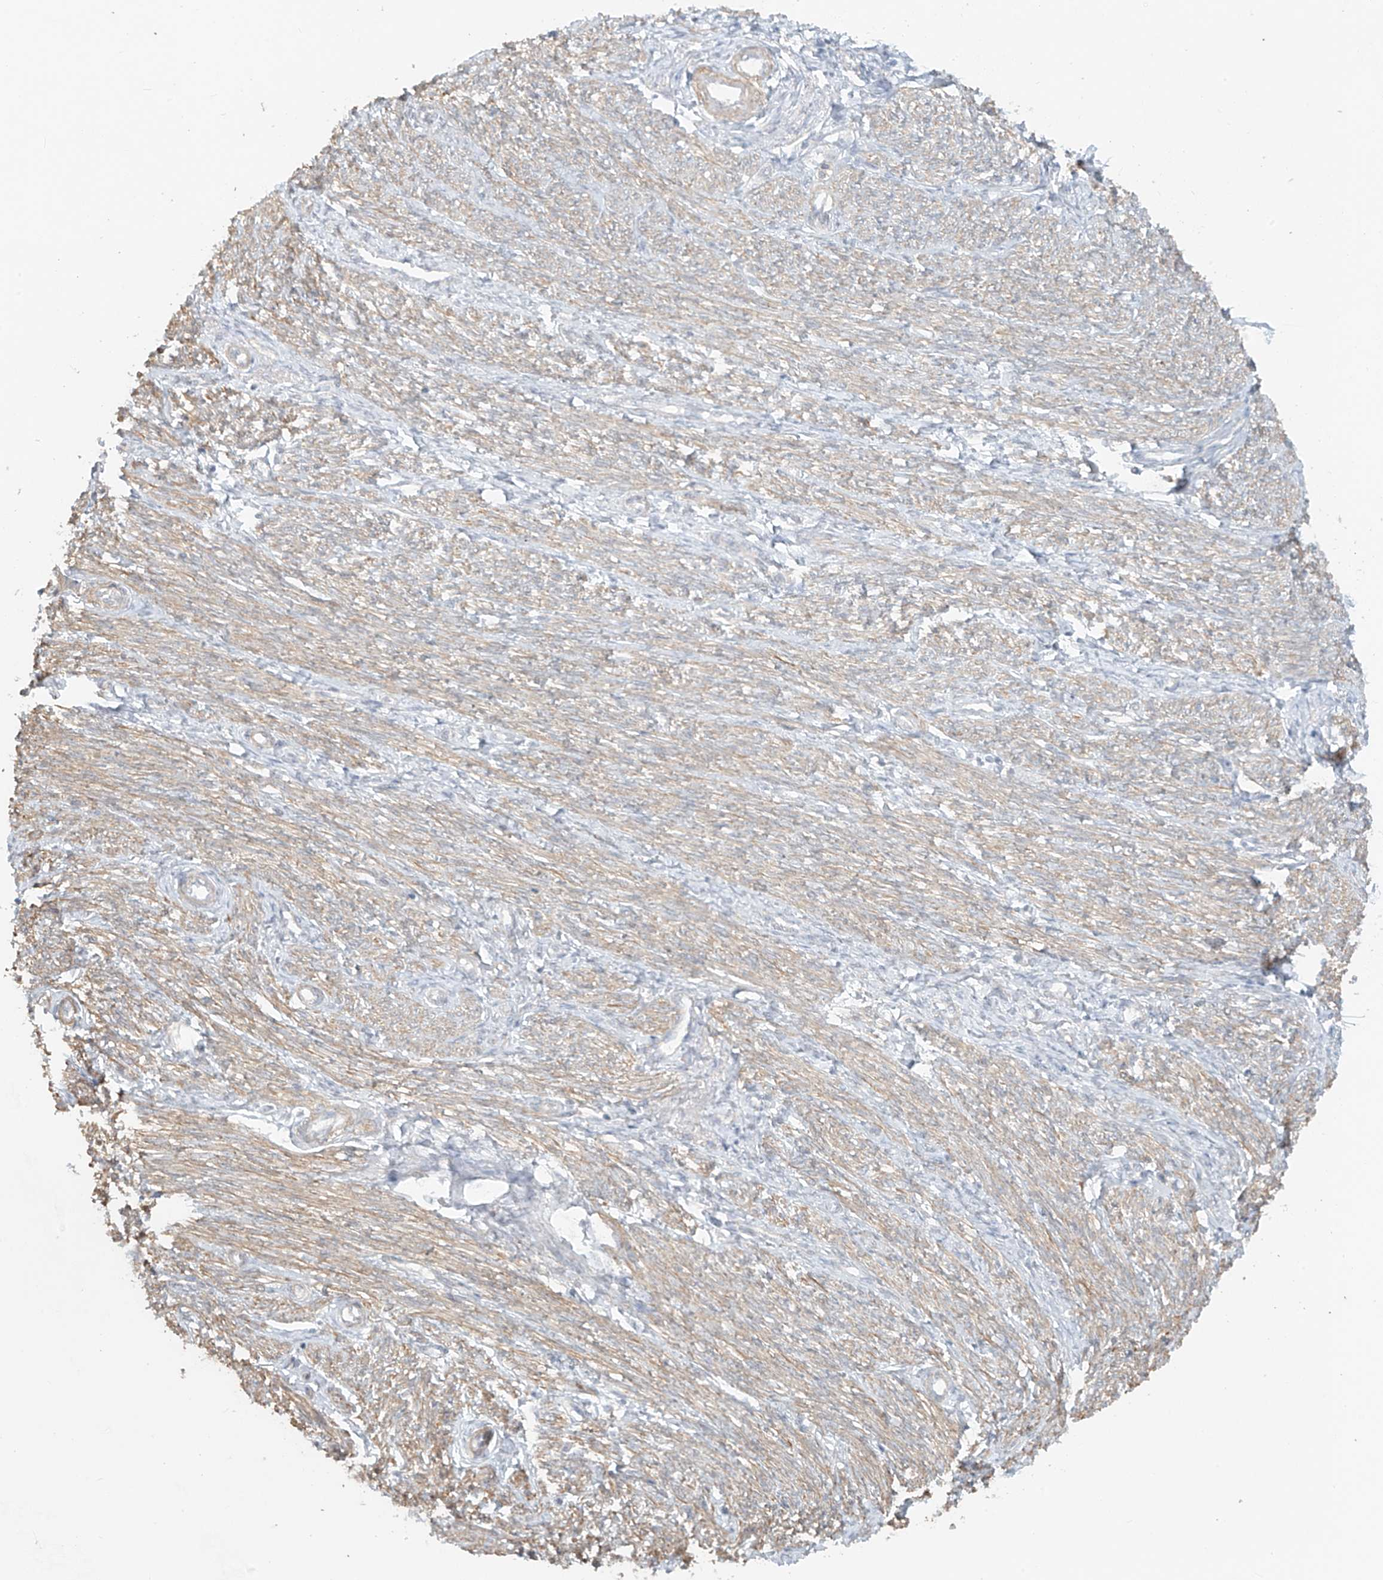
{"staining": {"intensity": "weak", "quantity": "<25%", "location": "cytoplasmic/membranous"}, "tissue": "endometrium", "cell_type": "Cells in endometrial stroma", "image_type": "normal", "snomed": [{"axis": "morphology", "description": "Normal tissue, NOS"}, {"axis": "topography", "description": "Endometrium"}], "caption": "Cells in endometrial stroma are negative for protein expression in normal human endometrium. (DAB IHC, high magnification).", "gene": "ABCD1", "patient": {"sex": "female", "age": 72}}